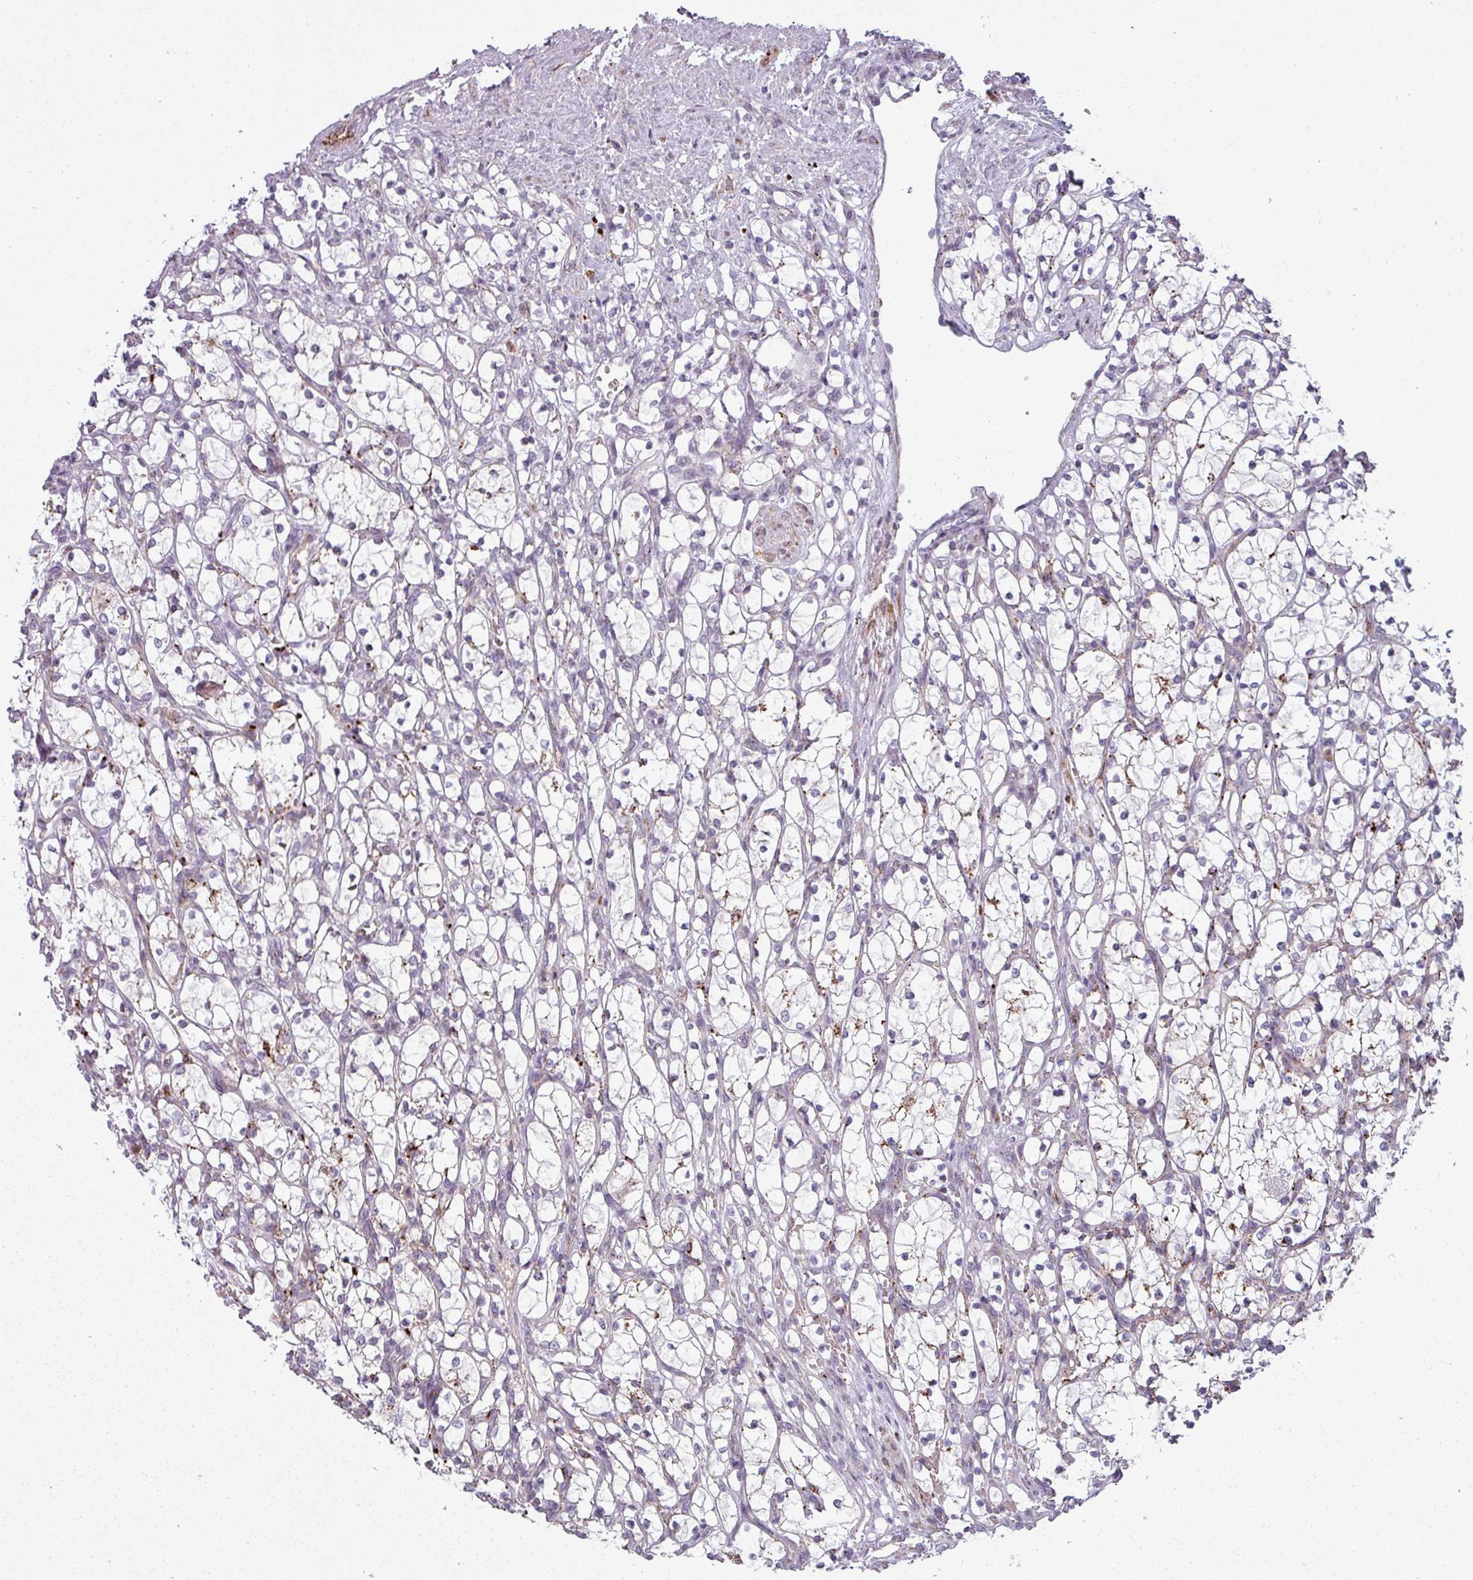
{"staining": {"intensity": "weak", "quantity": "<25%", "location": "cytoplasmic/membranous"}, "tissue": "renal cancer", "cell_type": "Tumor cells", "image_type": "cancer", "snomed": [{"axis": "morphology", "description": "Adenocarcinoma, NOS"}, {"axis": "topography", "description": "Kidney"}], "caption": "A photomicrograph of human renal adenocarcinoma is negative for staining in tumor cells.", "gene": "MAP7D2", "patient": {"sex": "female", "age": 69}}